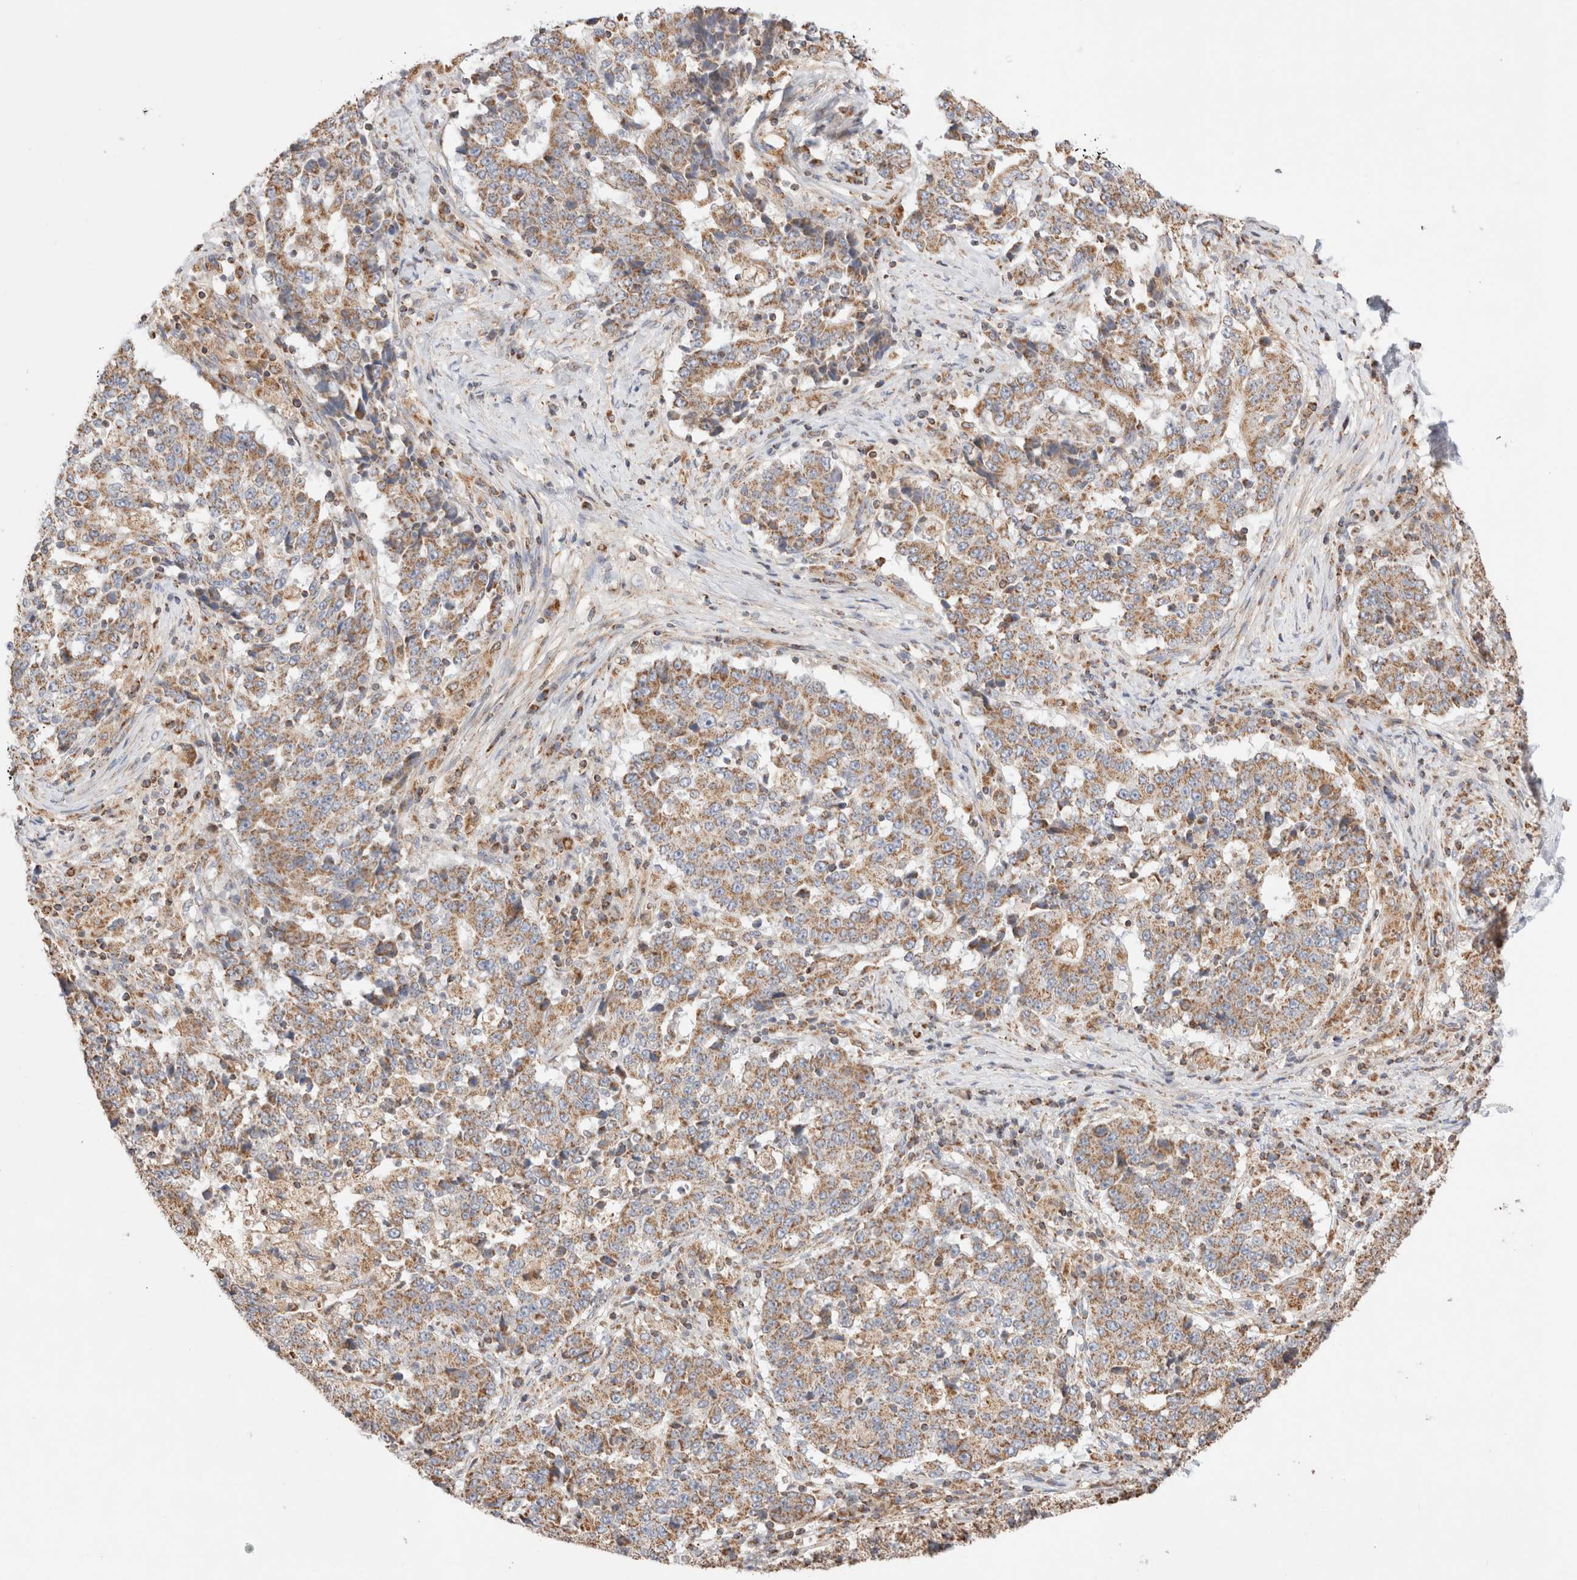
{"staining": {"intensity": "moderate", "quantity": ">75%", "location": "cytoplasmic/membranous"}, "tissue": "stomach cancer", "cell_type": "Tumor cells", "image_type": "cancer", "snomed": [{"axis": "morphology", "description": "Adenocarcinoma, NOS"}, {"axis": "topography", "description": "Stomach"}], "caption": "Immunohistochemical staining of stomach cancer (adenocarcinoma) shows medium levels of moderate cytoplasmic/membranous protein staining in approximately >75% of tumor cells. (DAB IHC, brown staining for protein, blue staining for nuclei).", "gene": "TMPPE", "patient": {"sex": "male", "age": 59}}